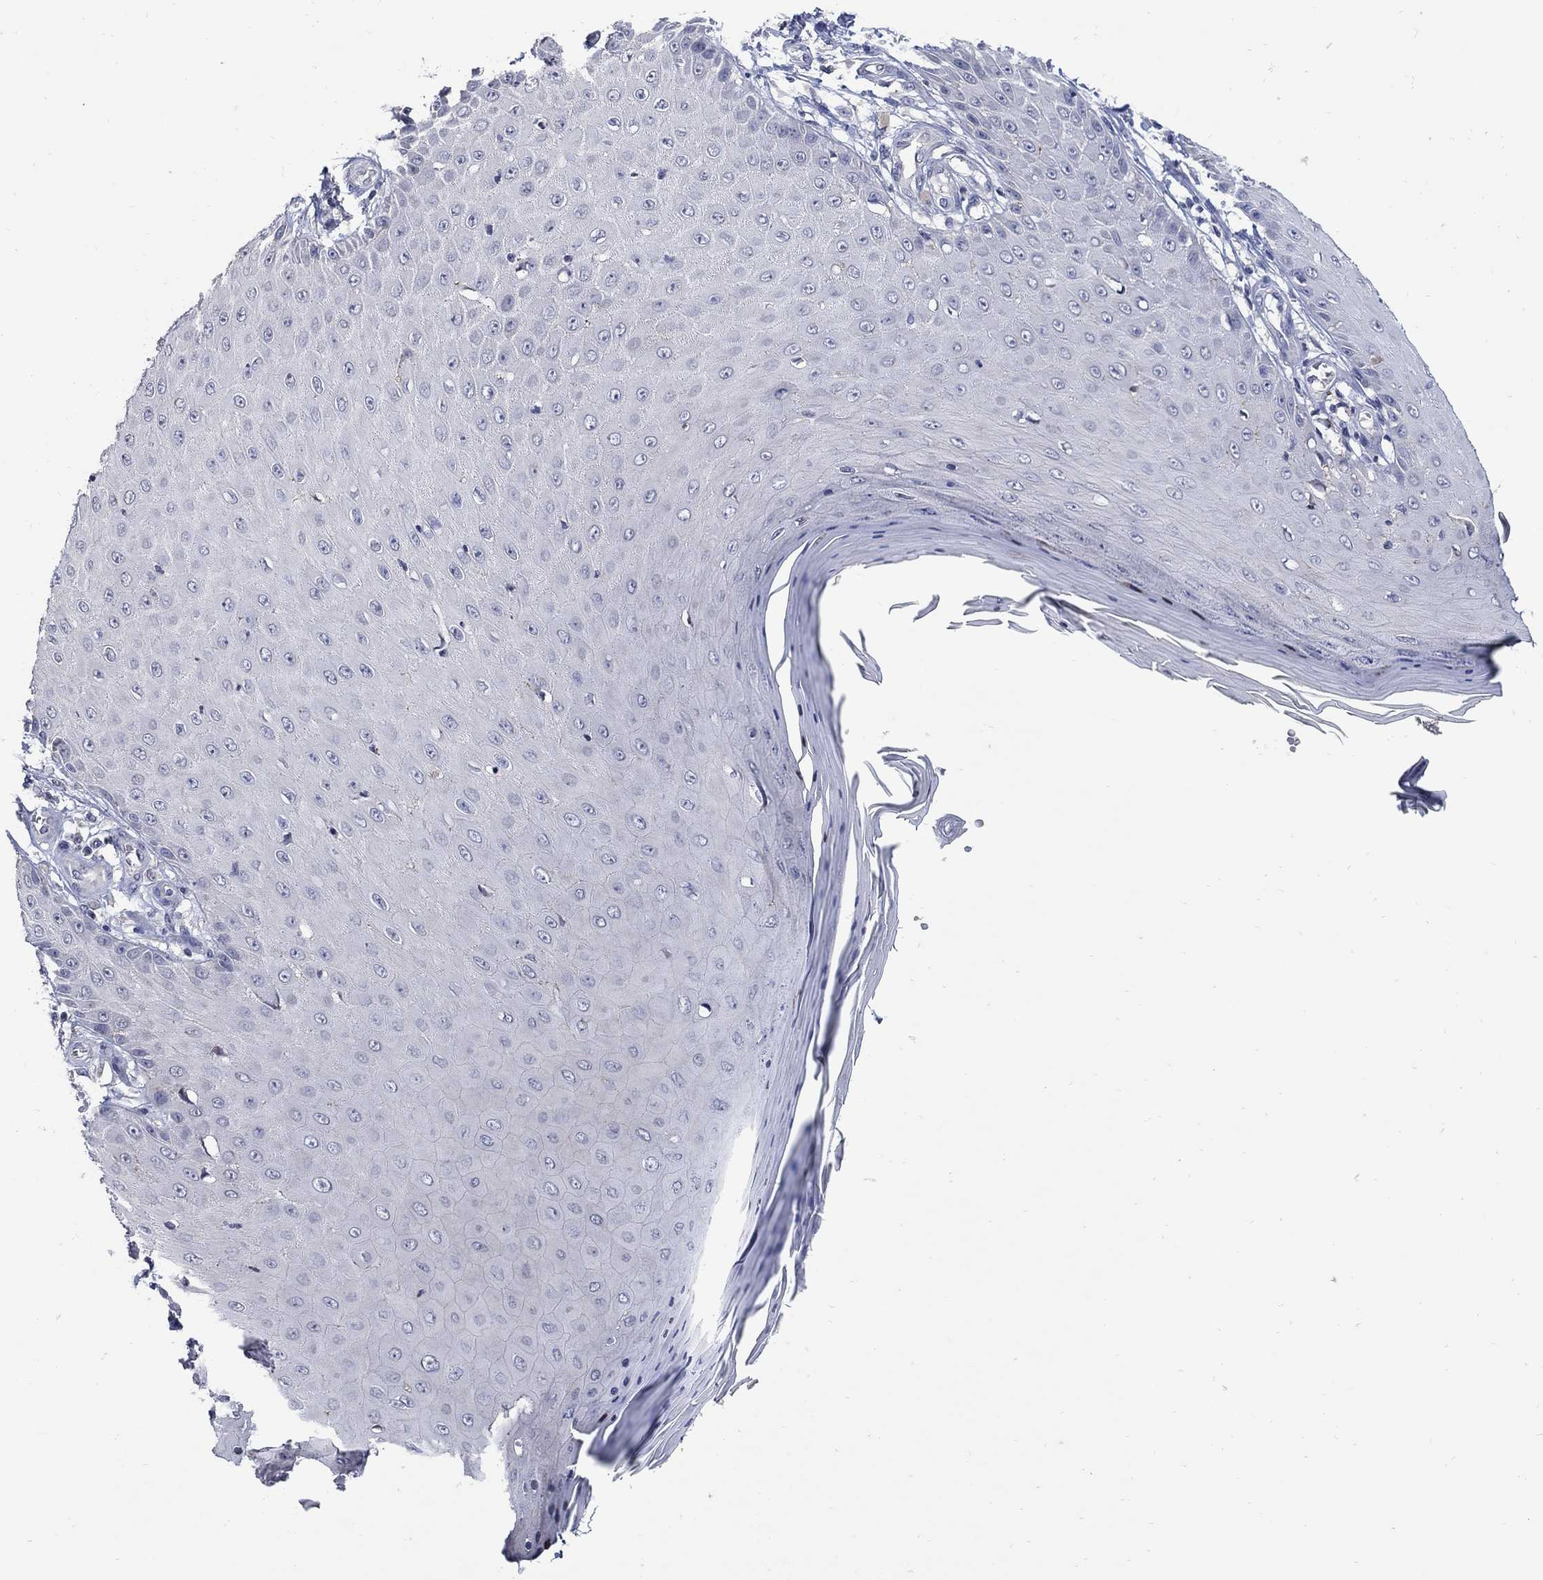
{"staining": {"intensity": "negative", "quantity": "none", "location": "none"}, "tissue": "skin cancer", "cell_type": "Tumor cells", "image_type": "cancer", "snomed": [{"axis": "morphology", "description": "Inflammation, NOS"}, {"axis": "morphology", "description": "Squamous cell carcinoma, NOS"}, {"axis": "topography", "description": "Skin"}], "caption": "Tumor cells are negative for brown protein staining in skin squamous cell carcinoma.", "gene": "CETN1", "patient": {"sex": "male", "age": 70}}